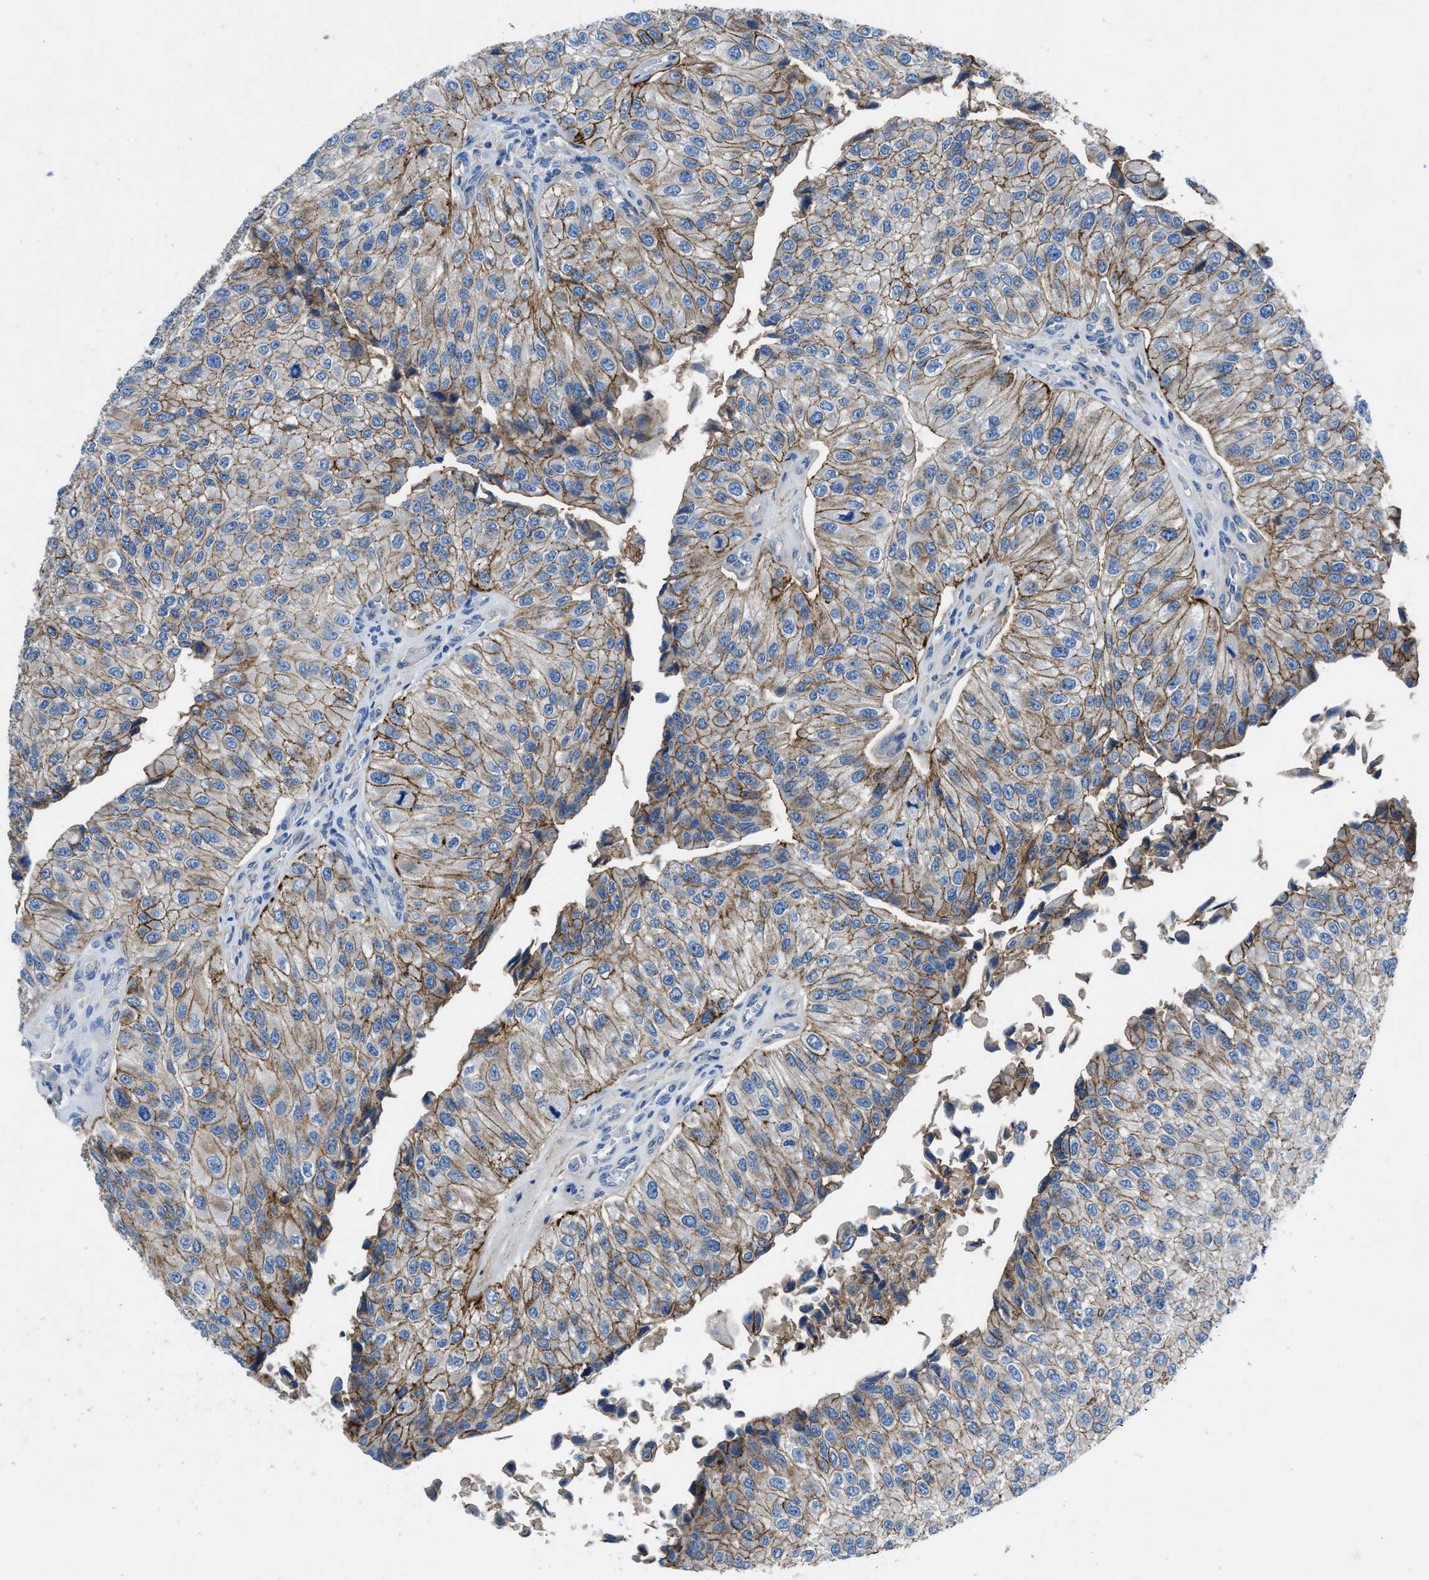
{"staining": {"intensity": "moderate", "quantity": ">75%", "location": "cytoplasmic/membranous"}, "tissue": "urothelial cancer", "cell_type": "Tumor cells", "image_type": "cancer", "snomed": [{"axis": "morphology", "description": "Urothelial carcinoma, High grade"}, {"axis": "topography", "description": "Kidney"}, {"axis": "topography", "description": "Urinary bladder"}], "caption": "A histopathology image showing moderate cytoplasmic/membranous expression in approximately >75% of tumor cells in urothelial cancer, as visualized by brown immunohistochemical staining.", "gene": "PTGFRN", "patient": {"sex": "male", "age": 77}}